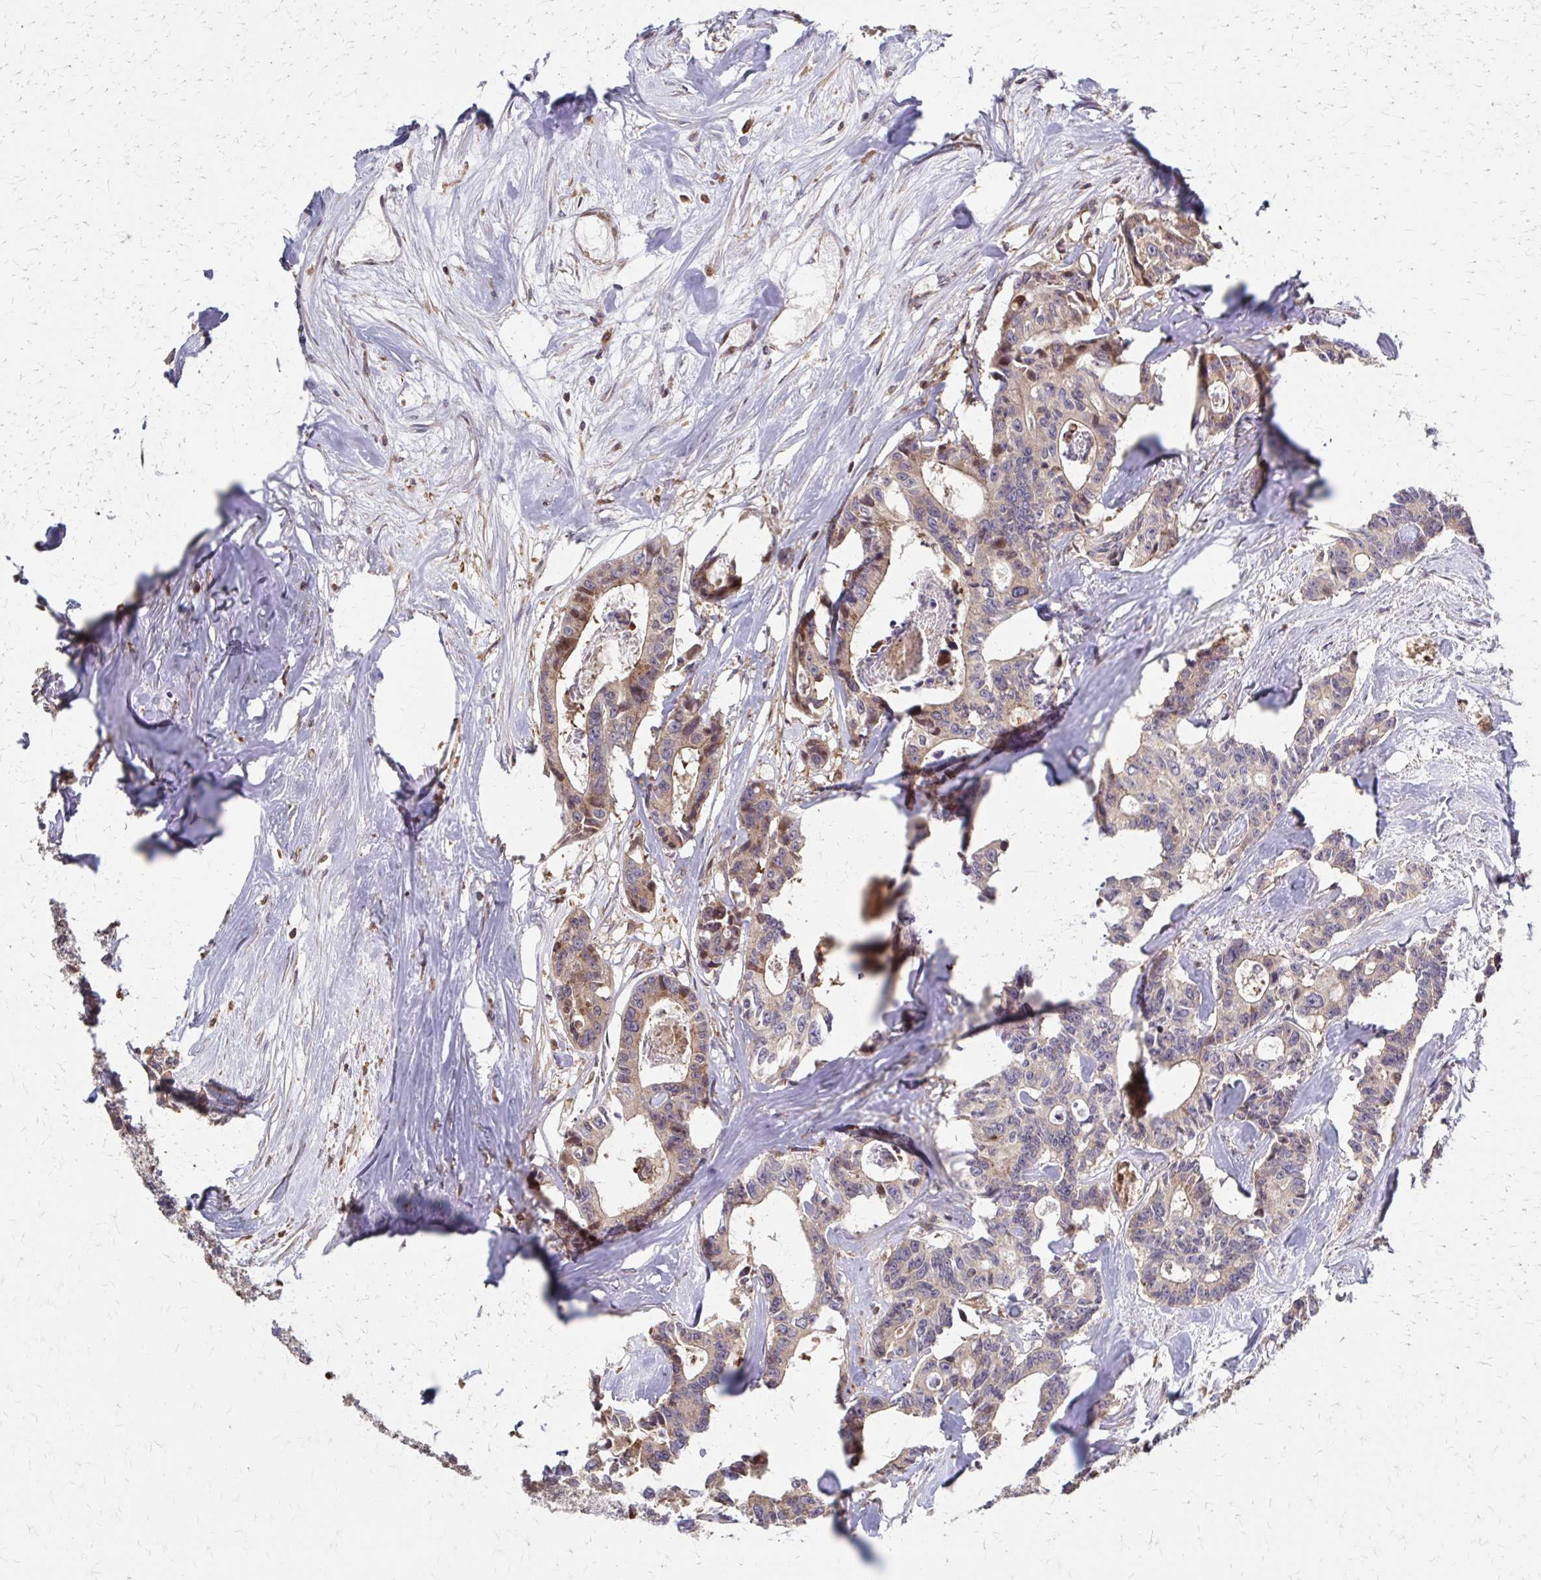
{"staining": {"intensity": "weak", "quantity": "25%-75%", "location": "cytoplasmic/membranous"}, "tissue": "colorectal cancer", "cell_type": "Tumor cells", "image_type": "cancer", "snomed": [{"axis": "morphology", "description": "Adenocarcinoma, NOS"}, {"axis": "topography", "description": "Rectum"}], "caption": "Immunohistochemical staining of colorectal adenocarcinoma displays weak cytoplasmic/membranous protein expression in approximately 25%-75% of tumor cells. (Stains: DAB (3,3'-diaminobenzidine) in brown, nuclei in blue, Microscopy: brightfield microscopy at high magnification).", "gene": "EEF2", "patient": {"sex": "male", "age": 57}}